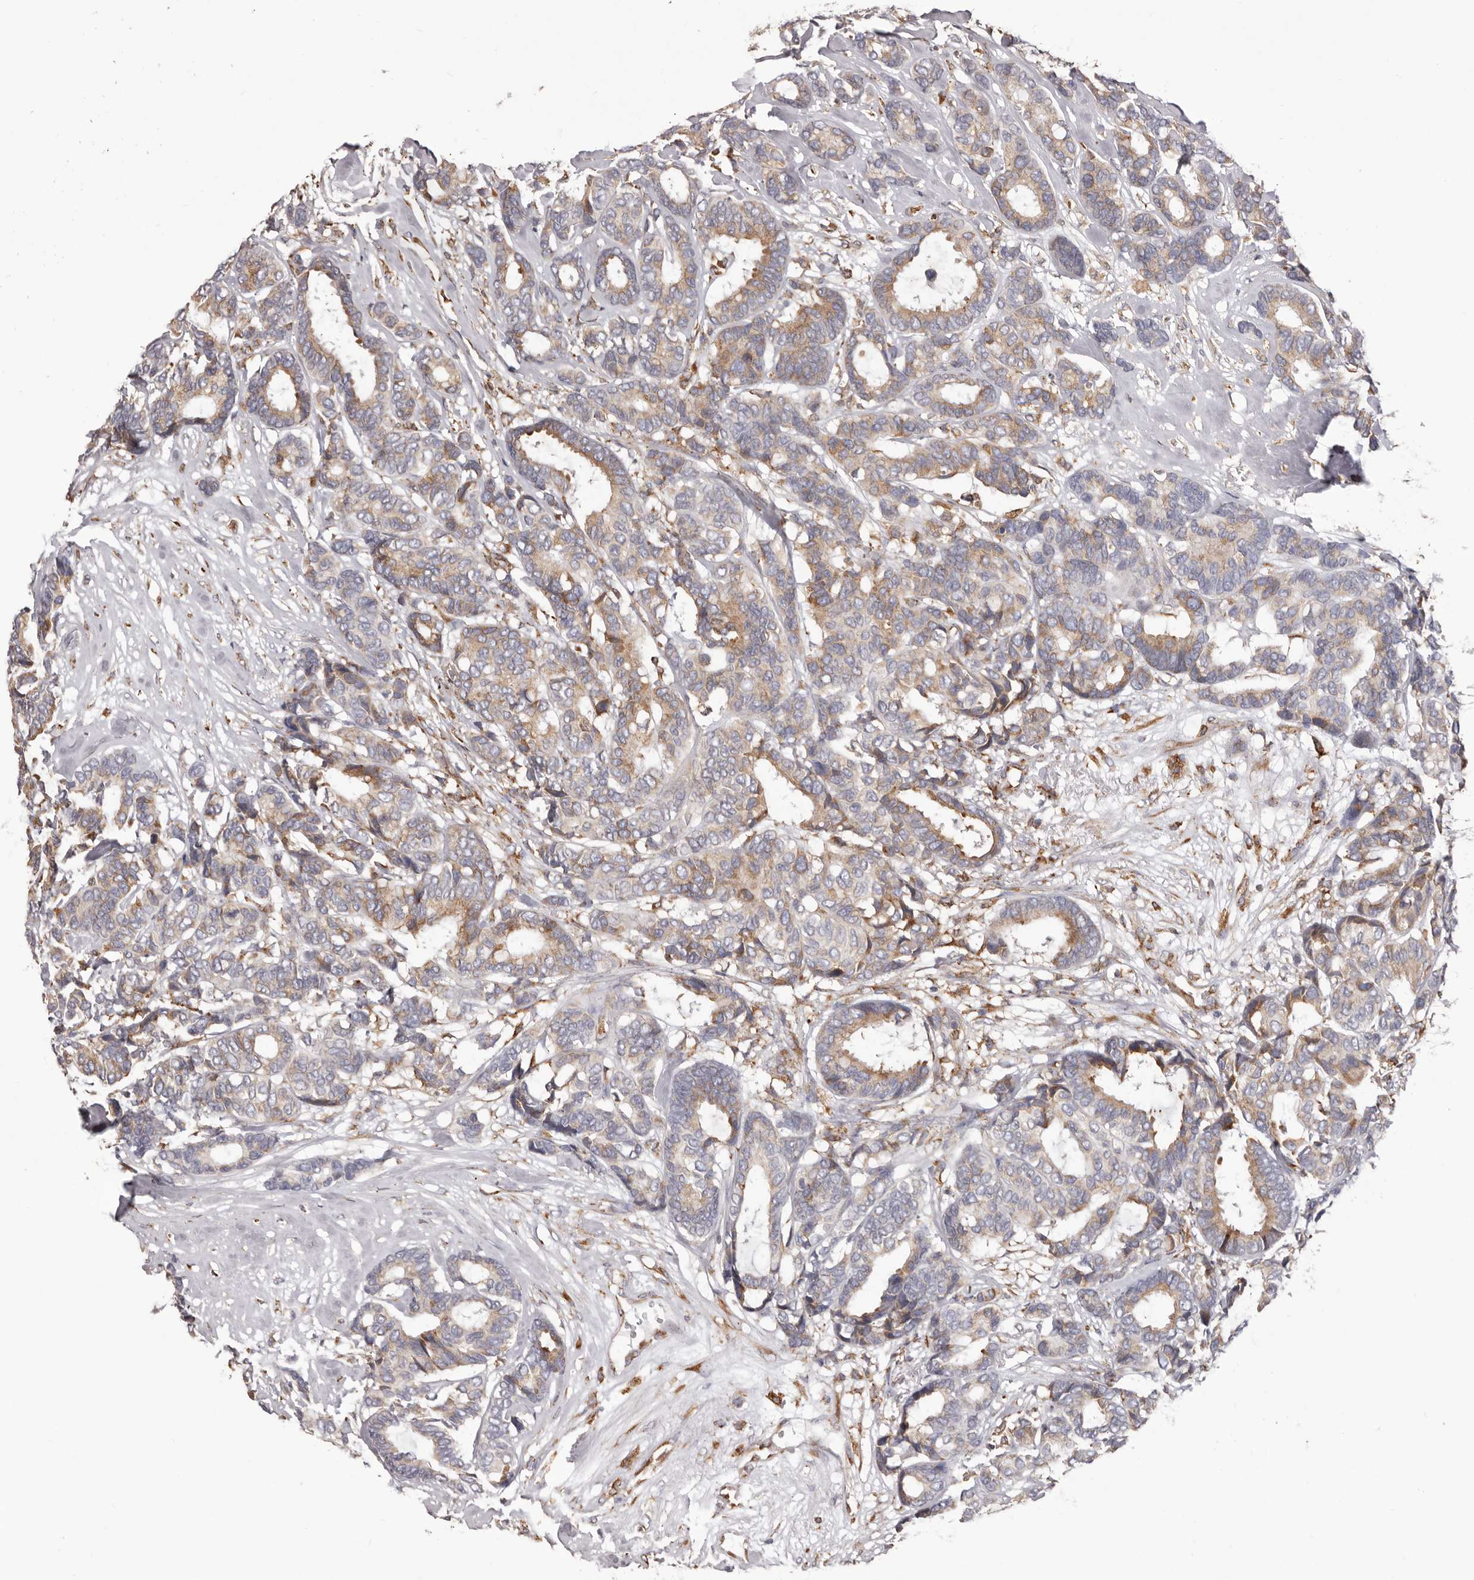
{"staining": {"intensity": "moderate", "quantity": ">75%", "location": "cytoplasmic/membranous"}, "tissue": "breast cancer", "cell_type": "Tumor cells", "image_type": "cancer", "snomed": [{"axis": "morphology", "description": "Duct carcinoma"}, {"axis": "topography", "description": "Breast"}], "caption": "Moderate cytoplasmic/membranous expression is seen in approximately >75% of tumor cells in breast cancer.", "gene": "QRSL1", "patient": {"sex": "female", "age": 87}}